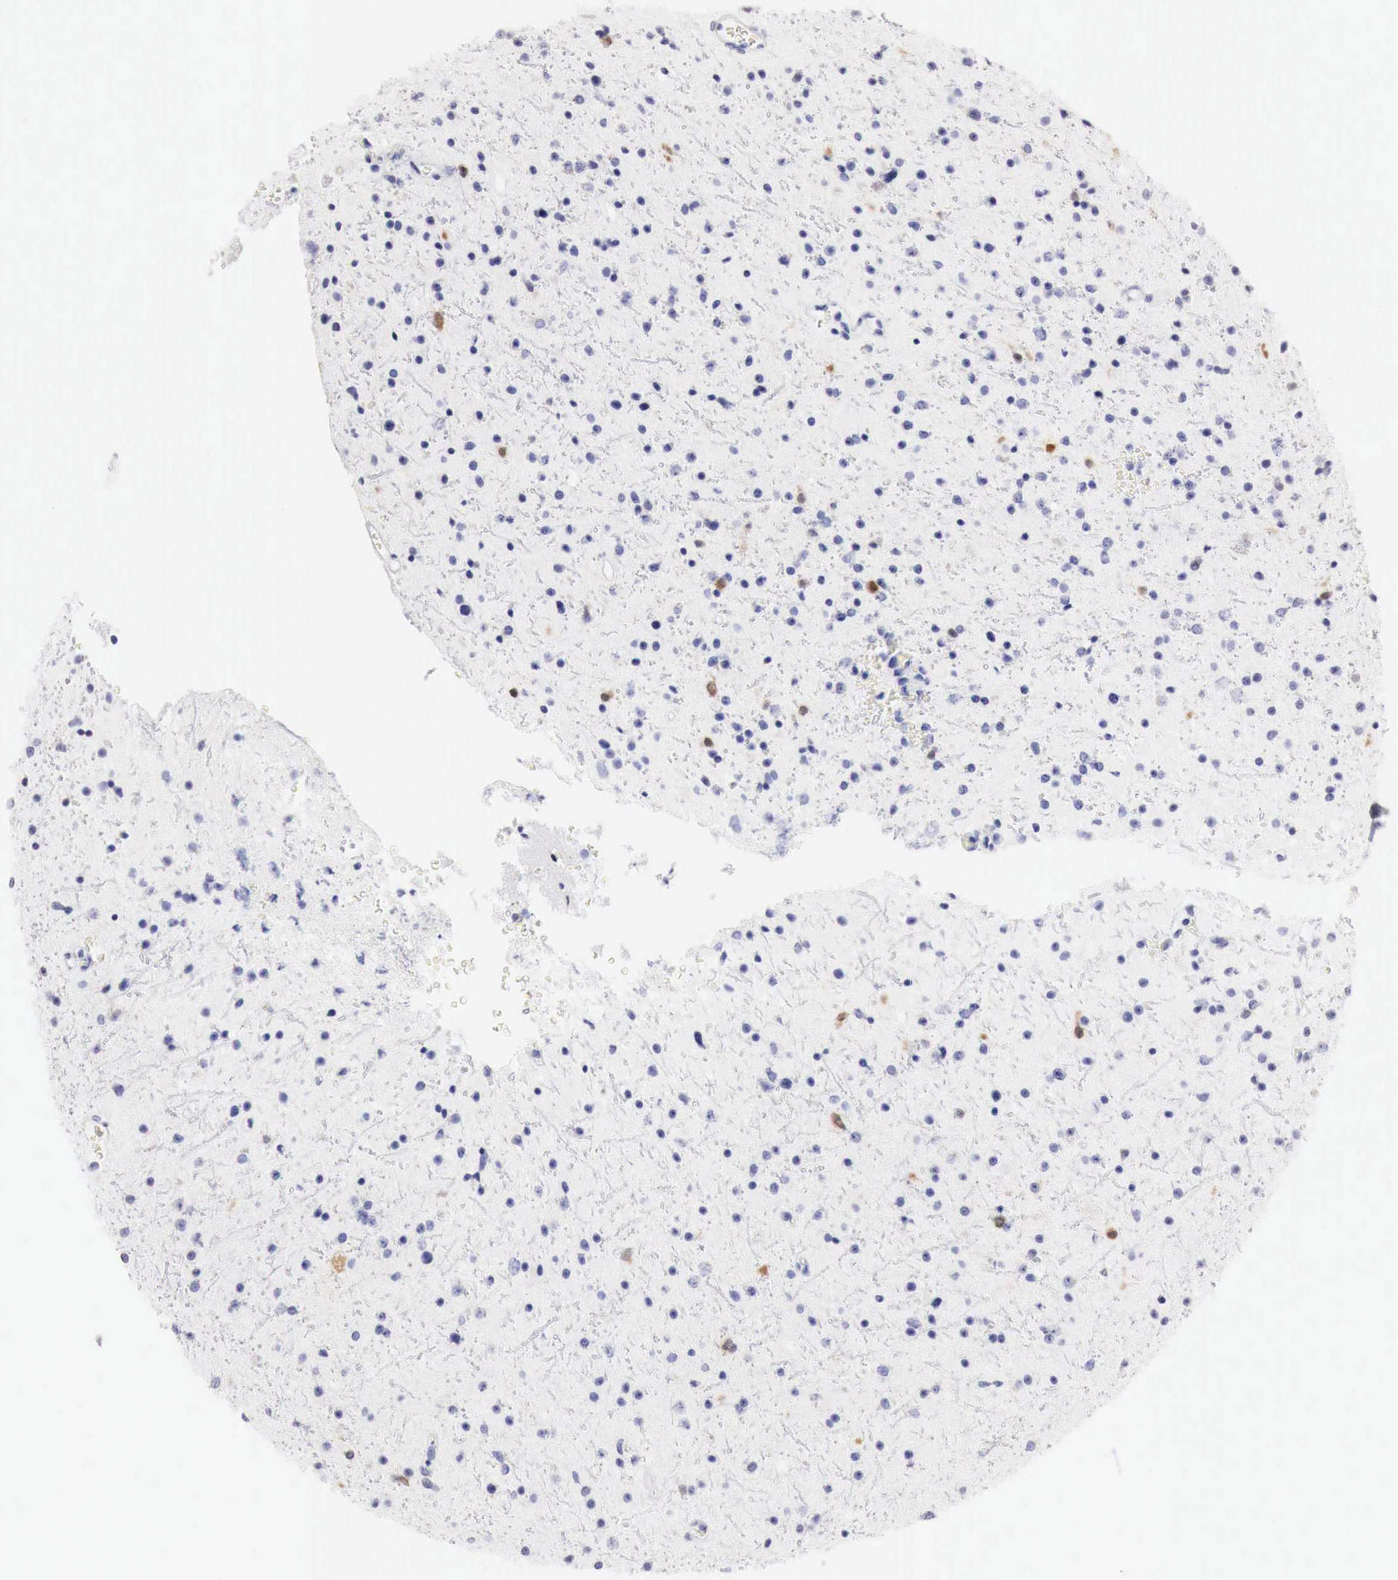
{"staining": {"intensity": "negative", "quantity": "none", "location": "none"}, "tissue": "glioma", "cell_type": "Tumor cells", "image_type": "cancer", "snomed": [{"axis": "morphology", "description": "Glioma, malignant, Low grade"}, {"axis": "topography", "description": "Brain"}], "caption": "DAB immunohistochemical staining of human glioma exhibits no significant positivity in tumor cells.", "gene": "CDKN2A", "patient": {"sex": "female", "age": 46}}